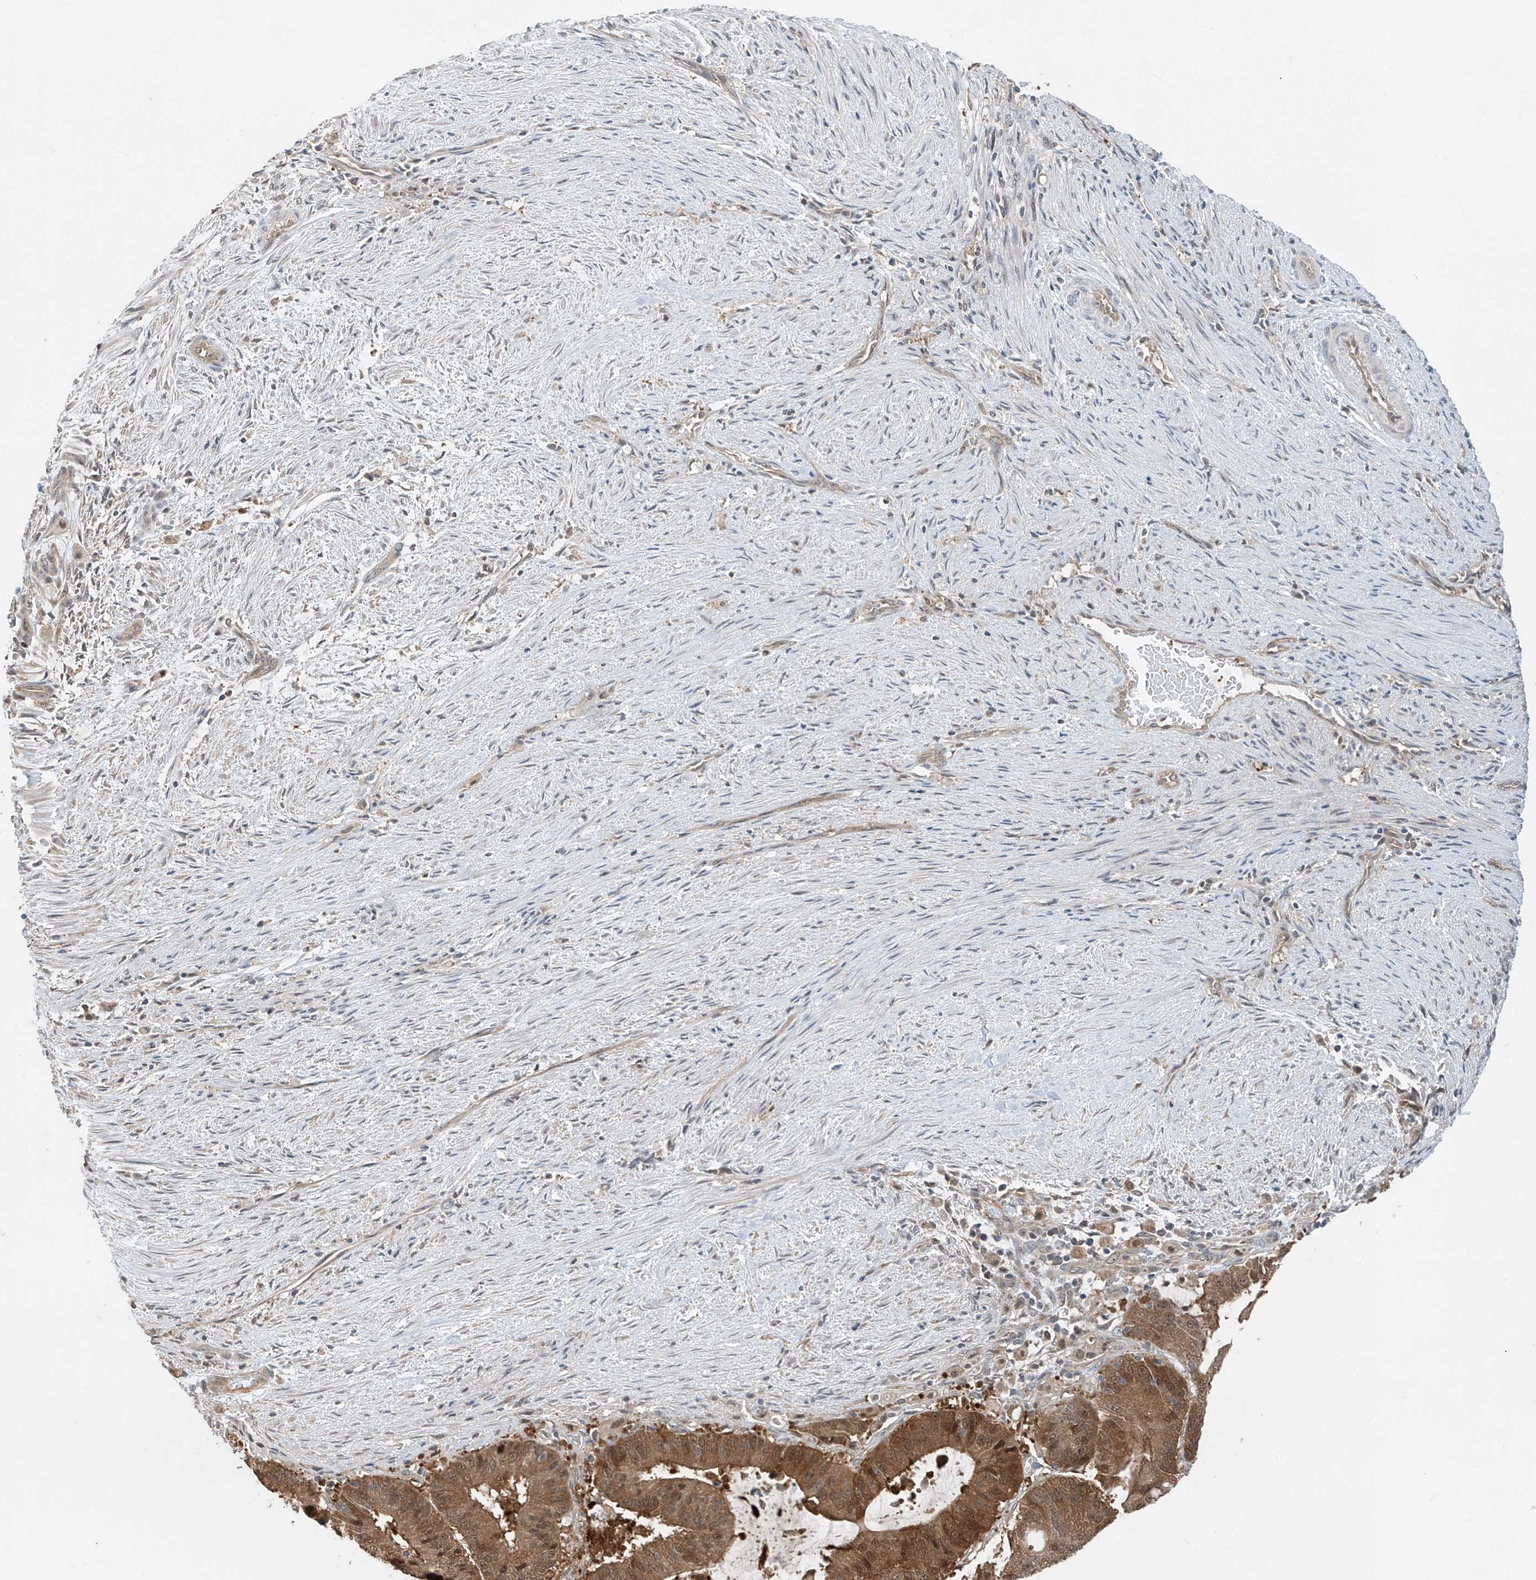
{"staining": {"intensity": "moderate", "quantity": ">75%", "location": "cytoplasmic/membranous,nuclear"}, "tissue": "liver cancer", "cell_type": "Tumor cells", "image_type": "cancer", "snomed": [{"axis": "morphology", "description": "Normal tissue, NOS"}, {"axis": "morphology", "description": "Cholangiocarcinoma"}, {"axis": "topography", "description": "Liver"}, {"axis": "topography", "description": "Peripheral nerve tissue"}], "caption": "Cholangiocarcinoma (liver) stained with immunohistochemistry (IHC) reveals moderate cytoplasmic/membranous and nuclear positivity in approximately >75% of tumor cells. Nuclei are stained in blue.", "gene": "TTC38", "patient": {"sex": "female", "age": 73}}